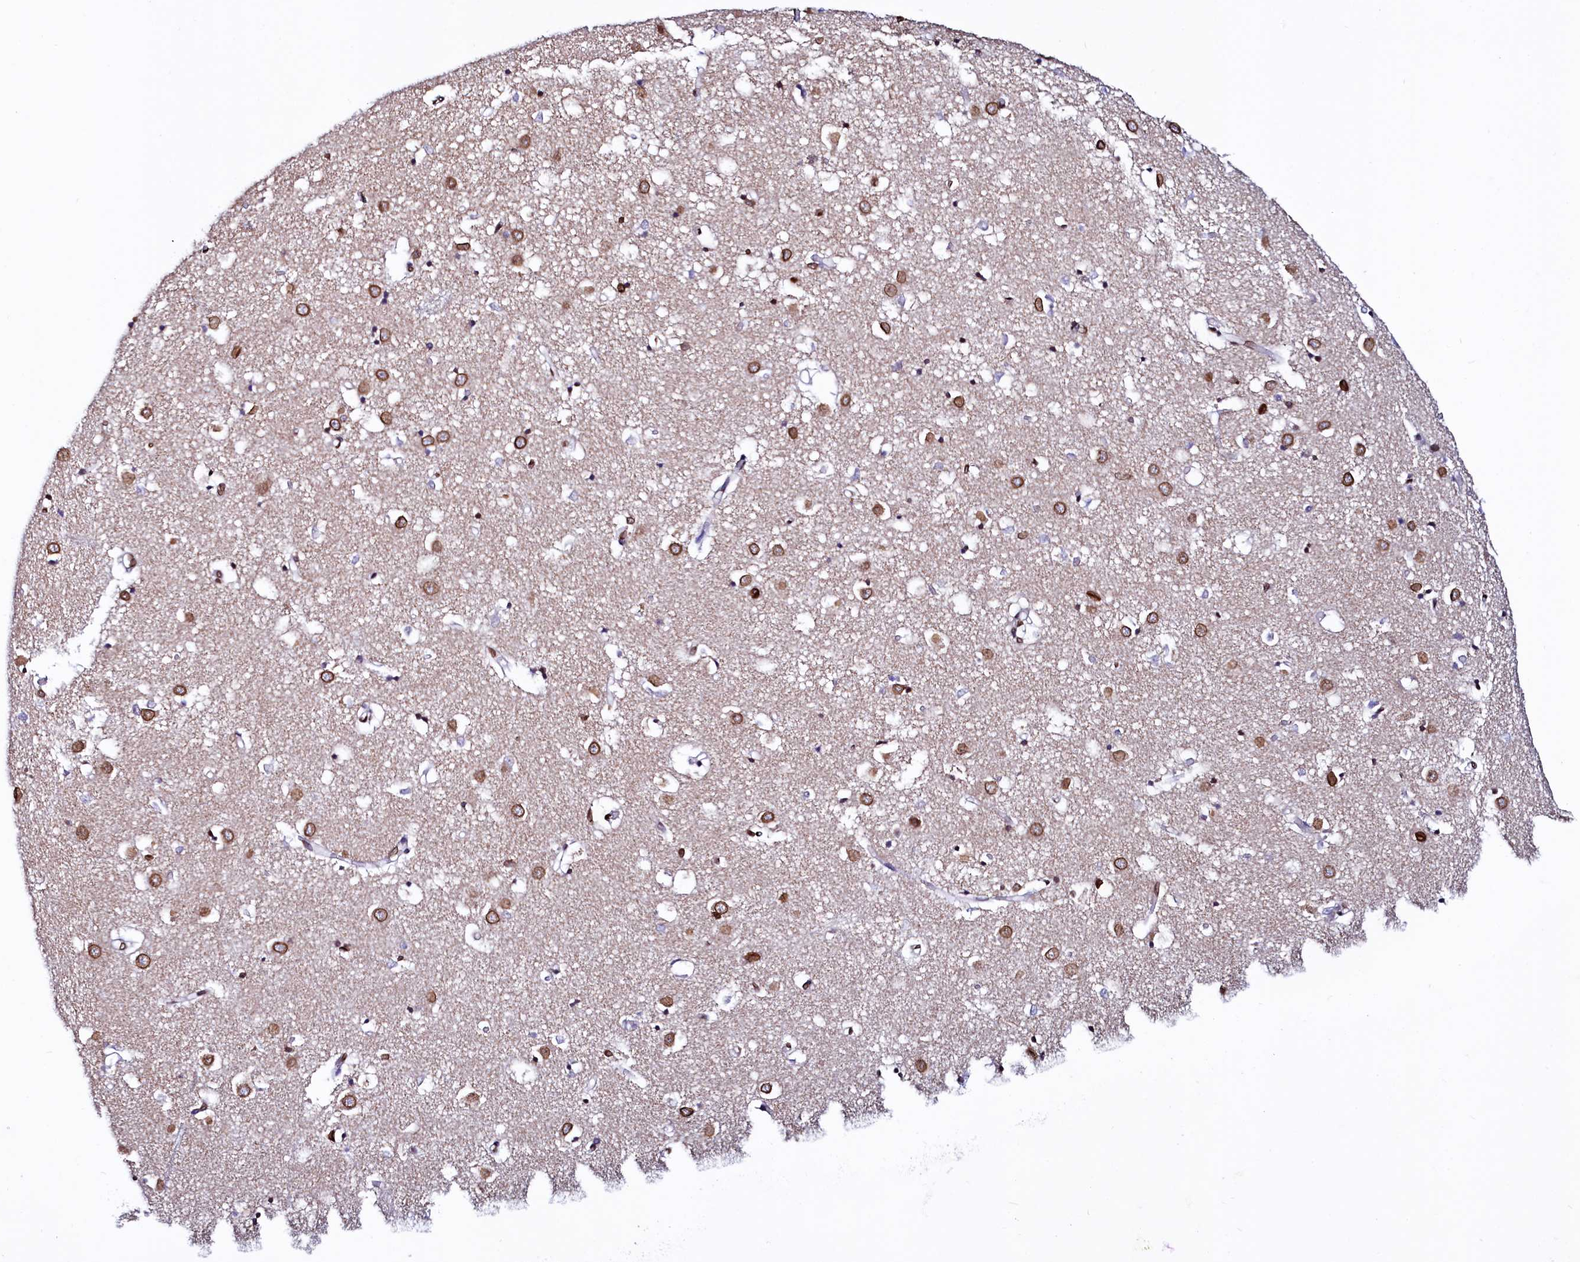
{"staining": {"intensity": "strong", "quantity": "25%-75%", "location": "cytoplasmic/membranous,nuclear"}, "tissue": "caudate", "cell_type": "Glial cells", "image_type": "normal", "snomed": [{"axis": "morphology", "description": "Normal tissue, NOS"}, {"axis": "topography", "description": "Lateral ventricle wall"}], "caption": "Protein staining of normal caudate demonstrates strong cytoplasmic/membranous,nuclear expression in about 25%-75% of glial cells.", "gene": "HAND1", "patient": {"sex": "male", "age": 70}}